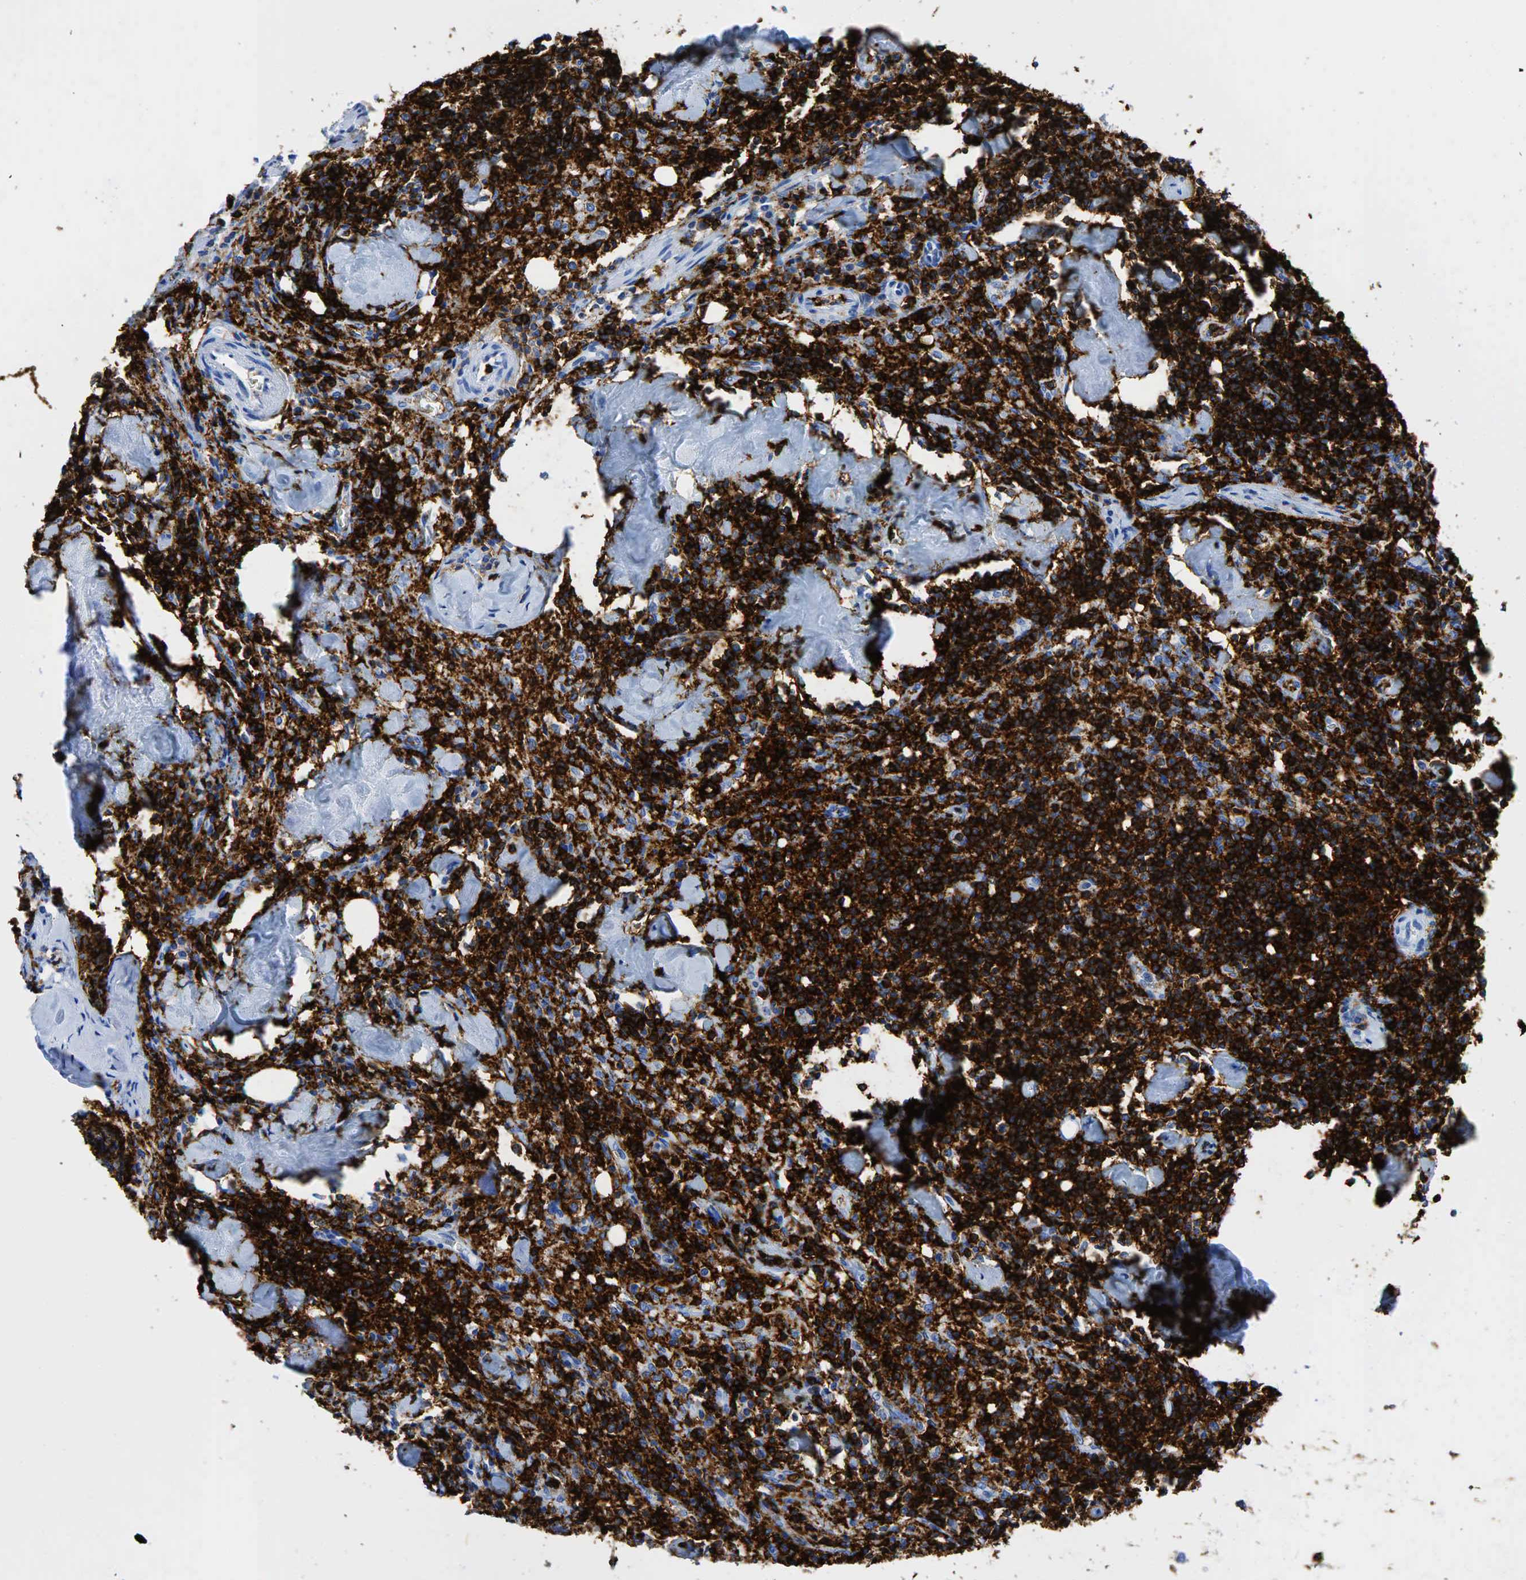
{"staining": {"intensity": "strong", "quantity": ">75%", "location": "cytoplasmic/membranous"}, "tissue": "lymph node", "cell_type": "Germinal center cells", "image_type": "normal", "snomed": [{"axis": "morphology", "description": "Normal tissue, NOS"}, {"axis": "topography", "description": "Lymph node"}], "caption": "This image displays immunohistochemistry staining of normal human lymph node, with high strong cytoplasmic/membranous staining in about >75% of germinal center cells.", "gene": "PTPRC", "patient": {"sex": "male", "age": 67}}